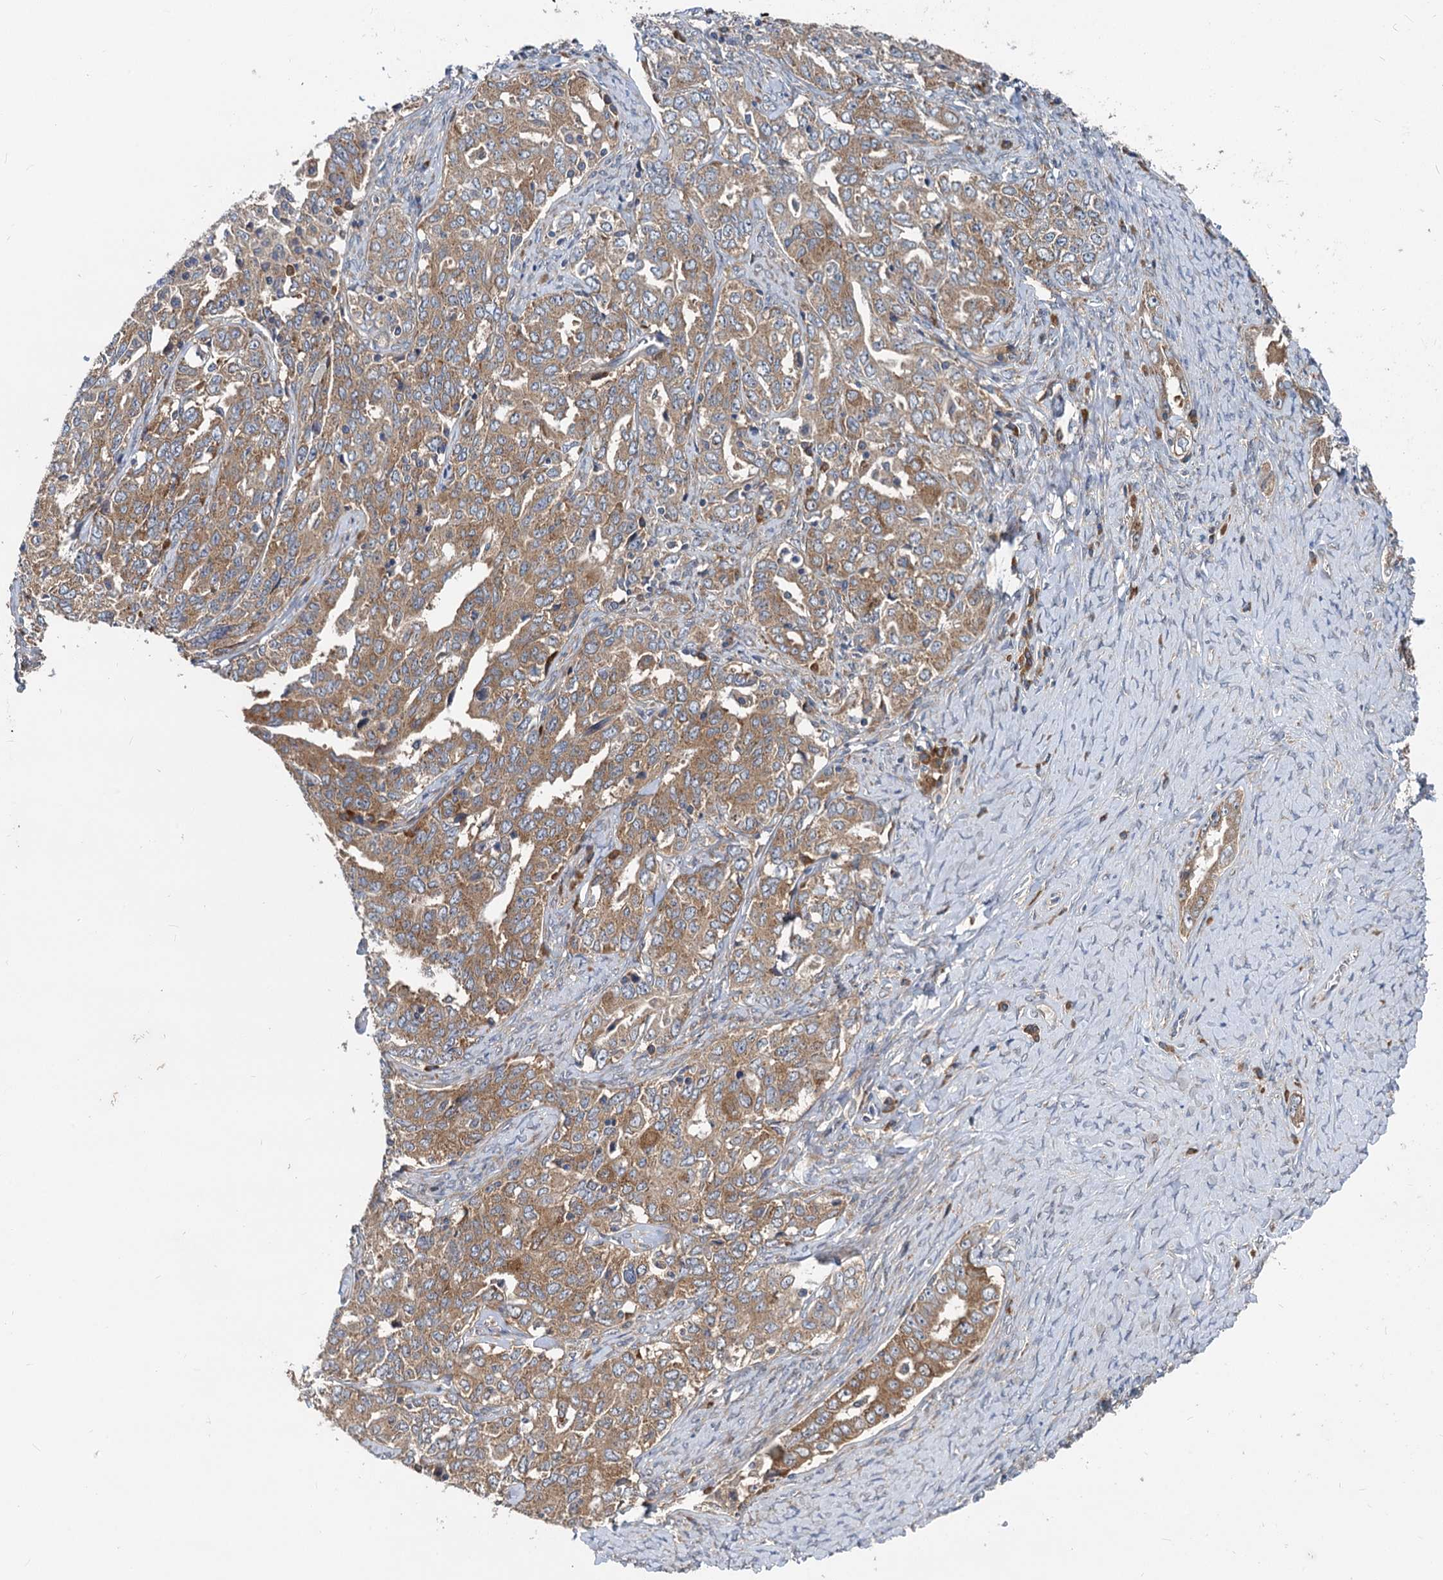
{"staining": {"intensity": "moderate", "quantity": ">75%", "location": "cytoplasmic/membranous"}, "tissue": "ovarian cancer", "cell_type": "Tumor cells", "image_type": "cancer", "snomed": [{"axis": "morphology", "description": "Carcinoma, endometroid"}, {"axis": "topography", "description": "Ovary"}], "caption": "An IHC histopathology image of neoplastic tissue is shown. Protein staining in brown shows moderate cytoplasmic/membranous positivity in ovarian cancer within tumor cells.", "gene": "EIF2B2", "patient": {"sex": "female", "age": 62}}